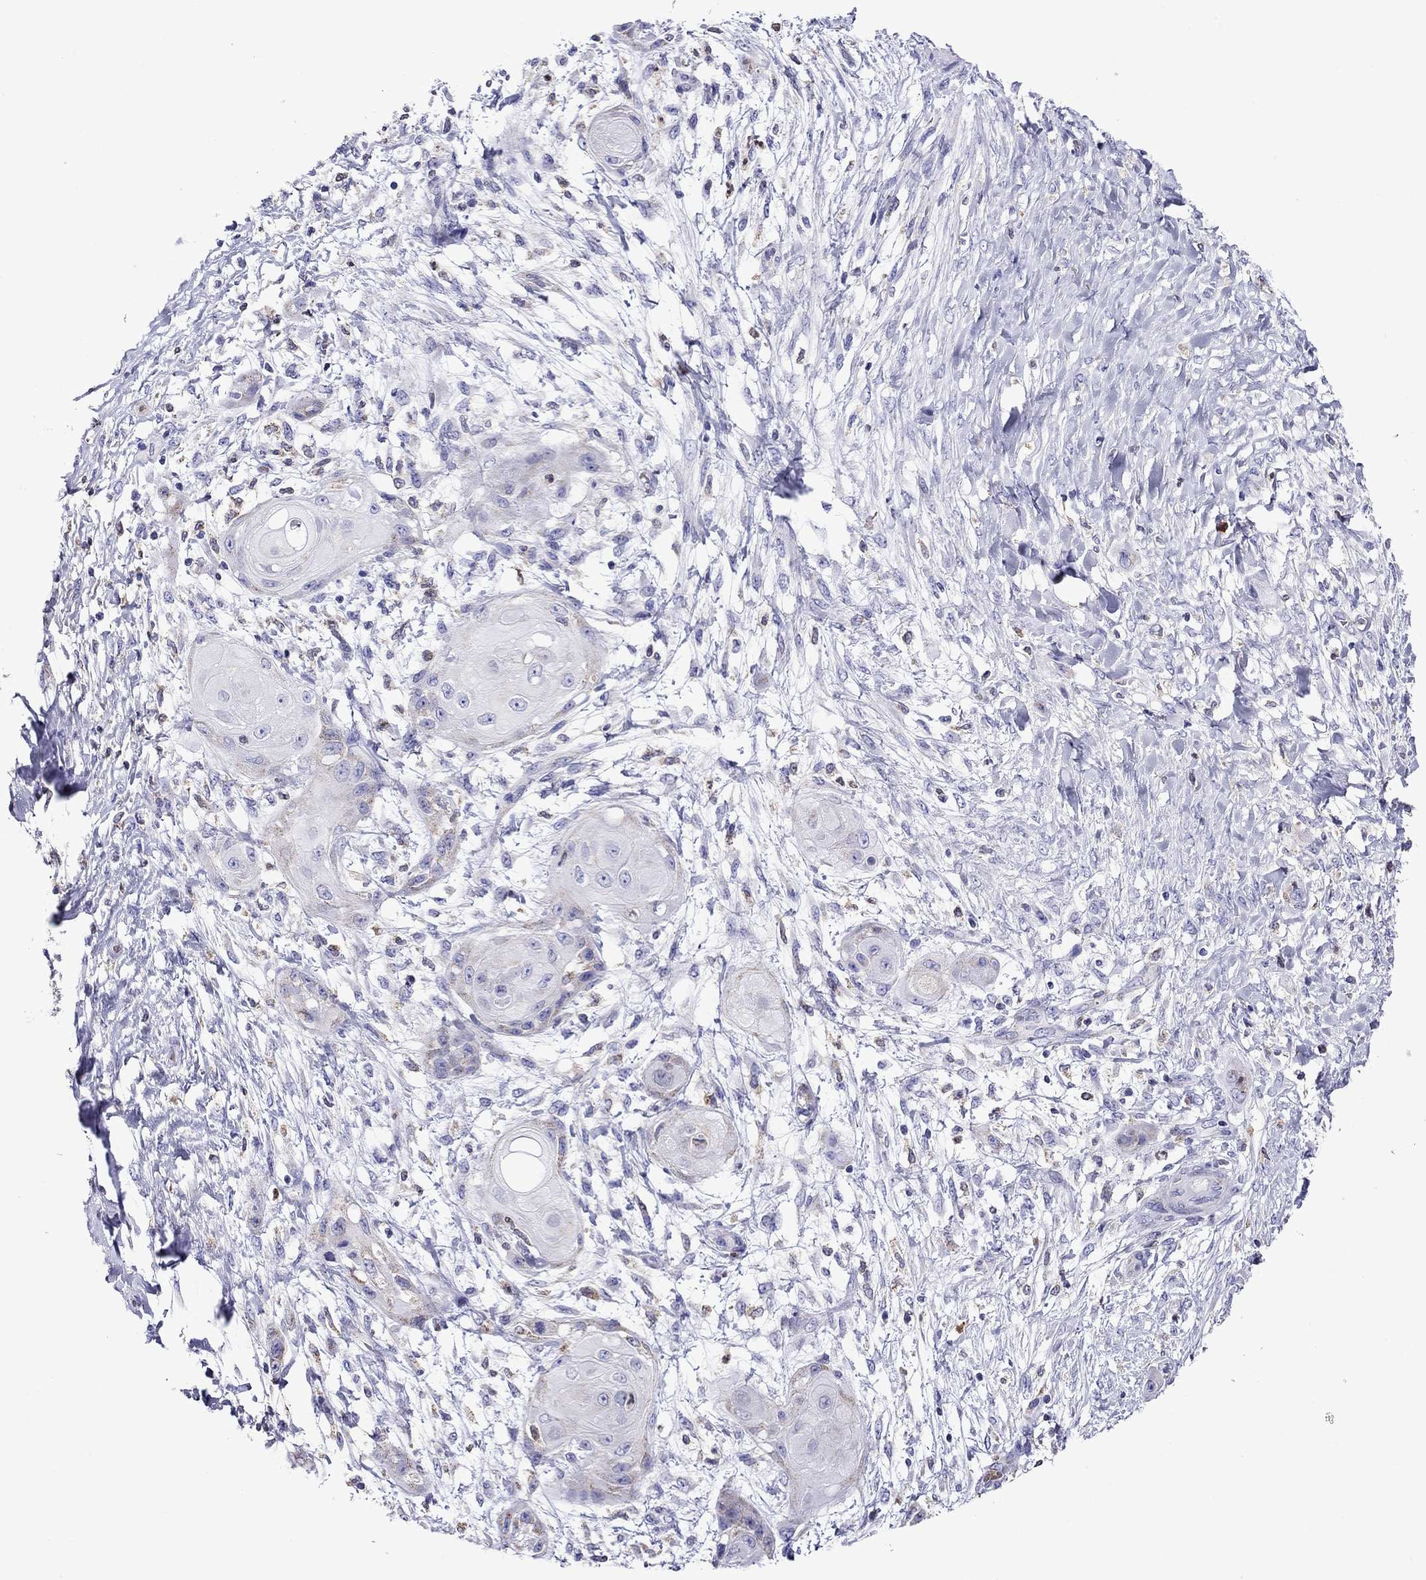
{"staining": {"intensity": "negative", "quantity": "none", "location": "none"}, "tissue": "skin cancer", "cell_type": "Tumor cells", "image_type": "cancer", "snomed": [{"axis": "morphology", "description": "Squamous cell carcinoma, NOS"}, {"axis": "topography", "description": "Skin"}], "caption": "Tumor cells are negative for brown protein staining in skin squamous cell carcinoma.", "gene": "SCG2", "patient": {"sex": "male", "age": 62}}